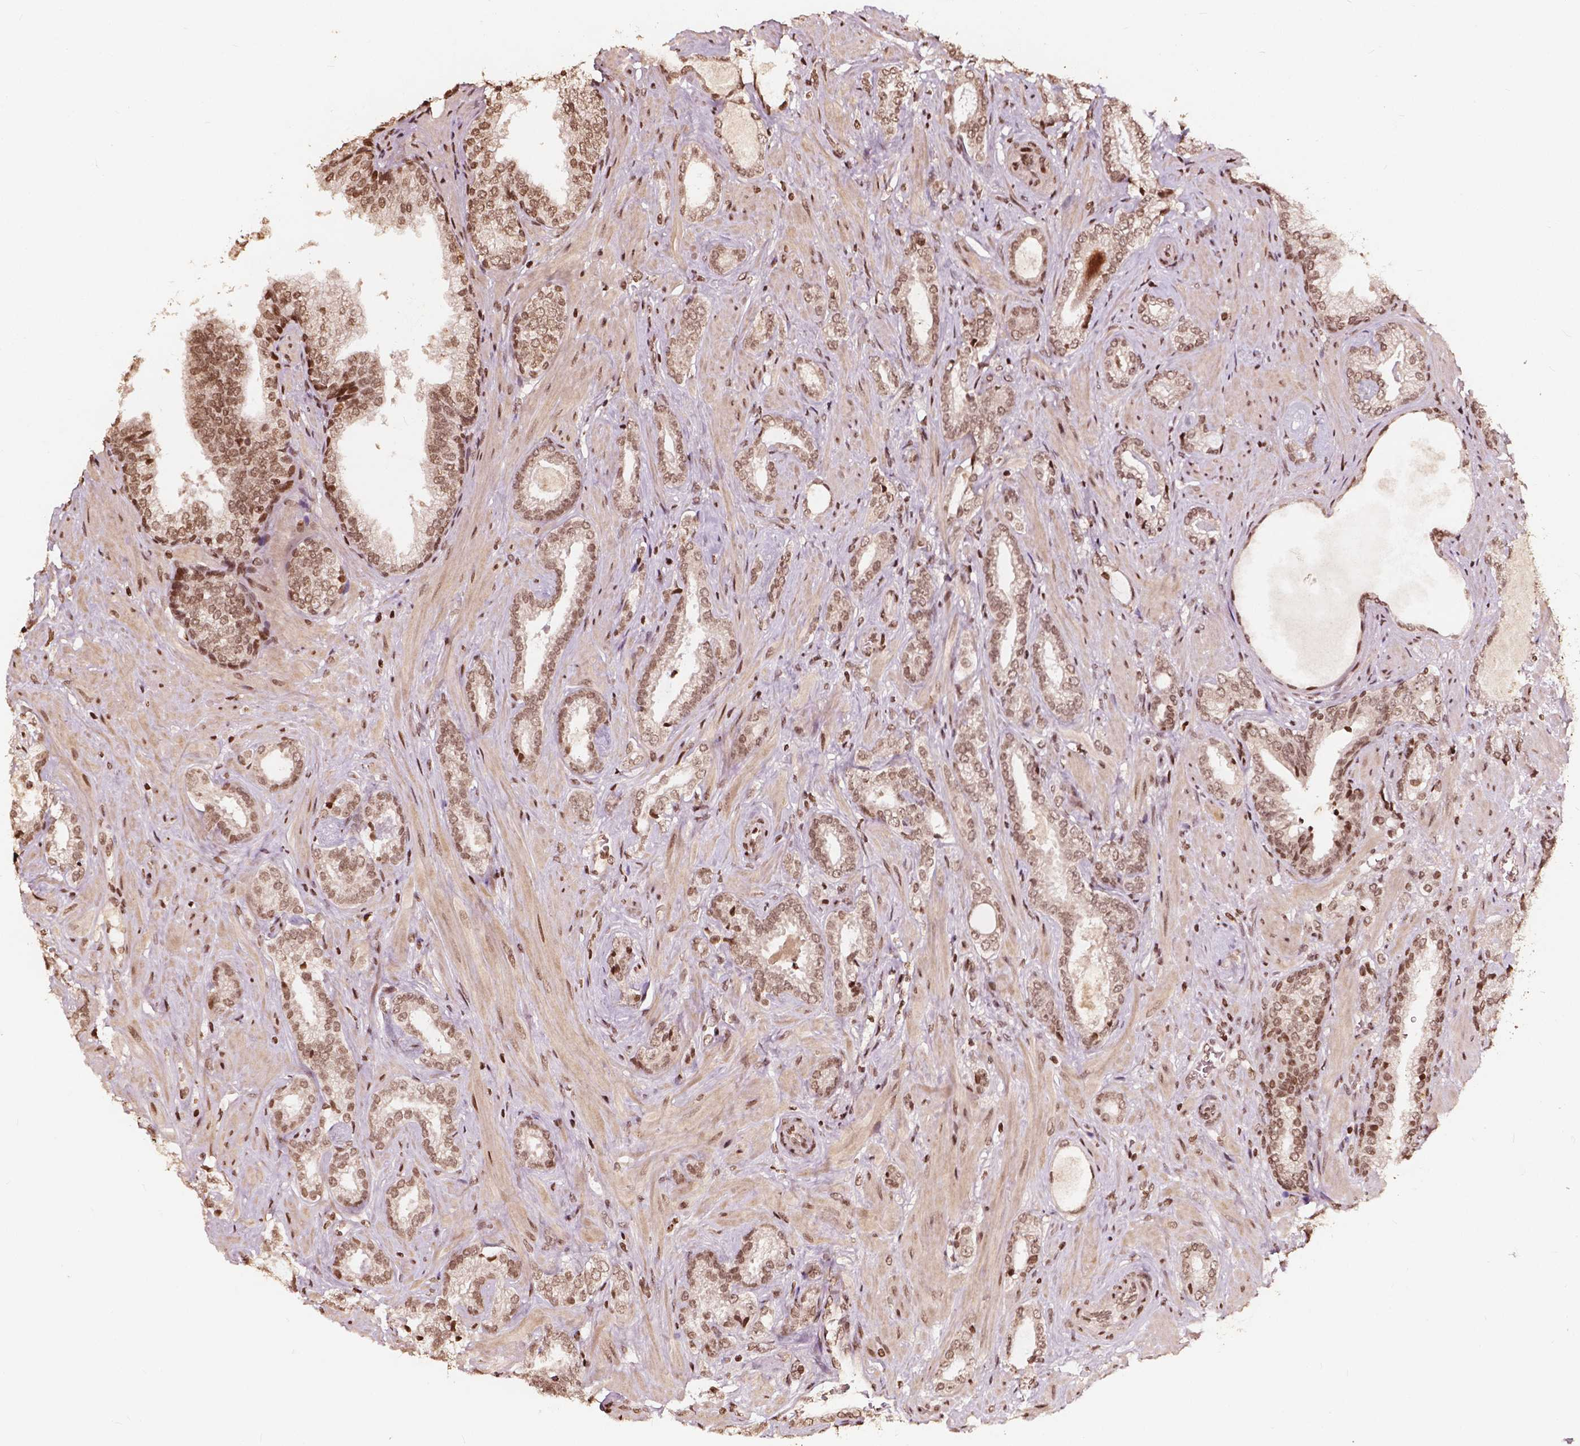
{"staining": {"intensity": "moderate", "quantity": ">75%", "location": "nuclear"}, "tissue": "prostate cancer", "cell_type": "Tumor cells", "image_type": "cancer", "snomed": [{"axis": "morphology", "description": "Adenocarcinoma, Low grade"}, {"axis": "topography", "description": "Prostate"}], "caption": "The image demonstrates immunohistochemical staining of prostate cancer (low-grade adenocarcinoma). There is moderate nuclear staining is seen in about >75% of tumor cells.", "gene": "H3C14", "patient": {"sex": "male", "age": 61}}